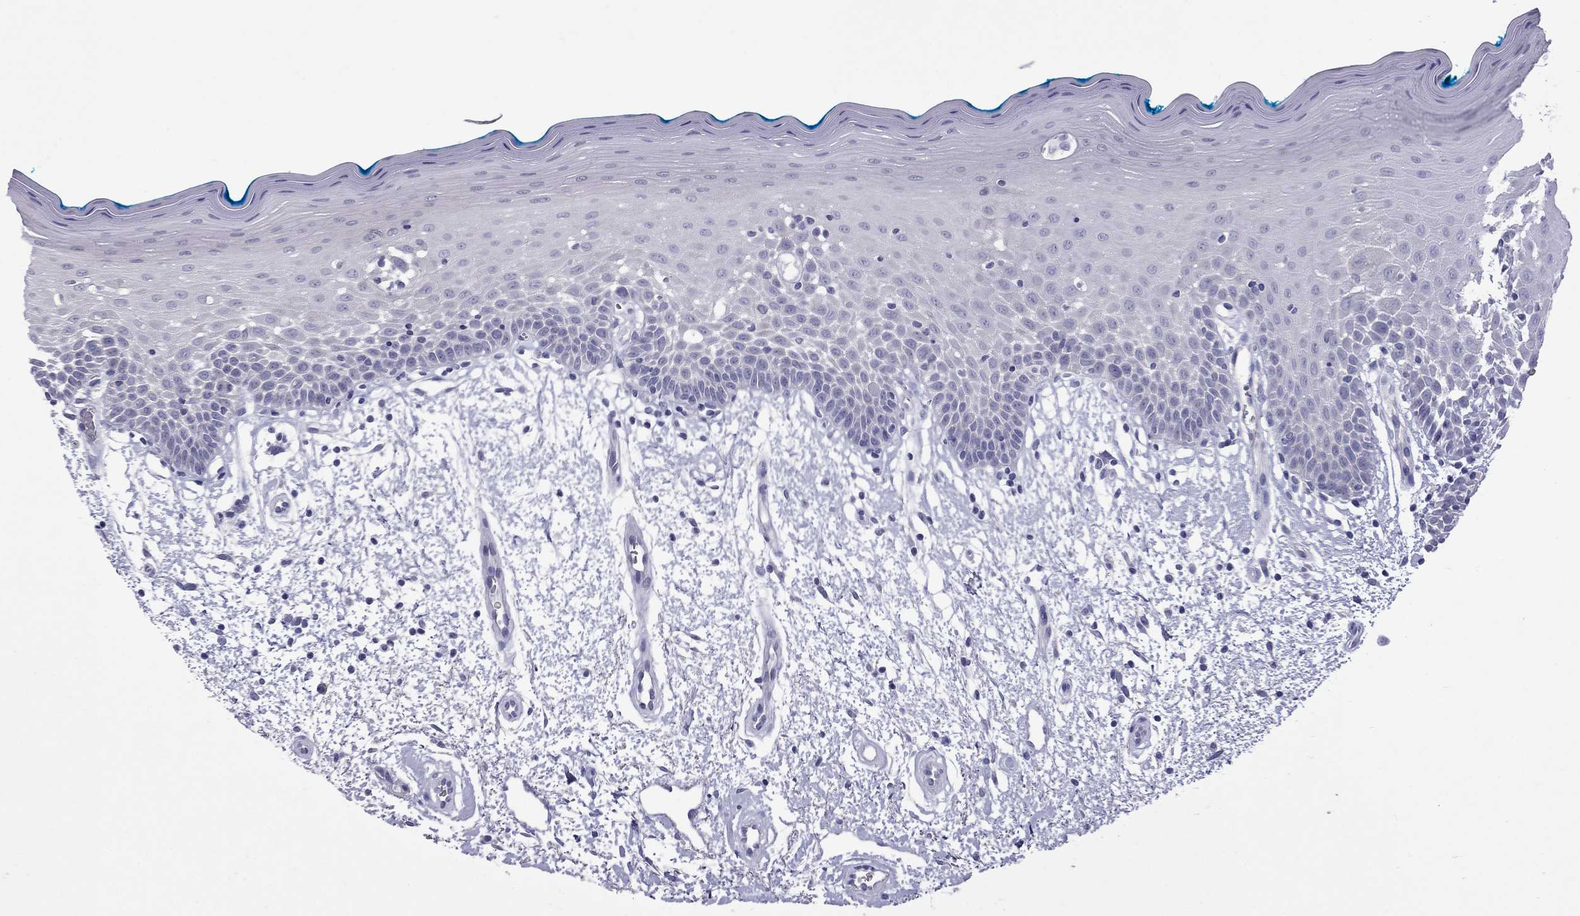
{"staining": {"intensity": "negative", "quantity": "none", "location": "none"}, "tissue": "oral mucosa", "cell_type": "Squamous epithelial cells", "image_type": "normal", "snomed": [{"axis": "morphology", "description": "Normal tissue, NOS"}, {"axis": "morphology", "description": "Squamous cell carcinoma, NOS"}, {"axis": "topography", "description": "Oral tissue"}, {"axis": "topography", "description": "Head-Neck"}], "caption": "DAB immunohistochemical staining of benign oral mucosa reveals no significant positivity in squamous epithelial cells. (DAB immunohistochemistry (IHC), high magnification).", "gene": "MUC16", "patient": {"sex": "female", "age": 75}}